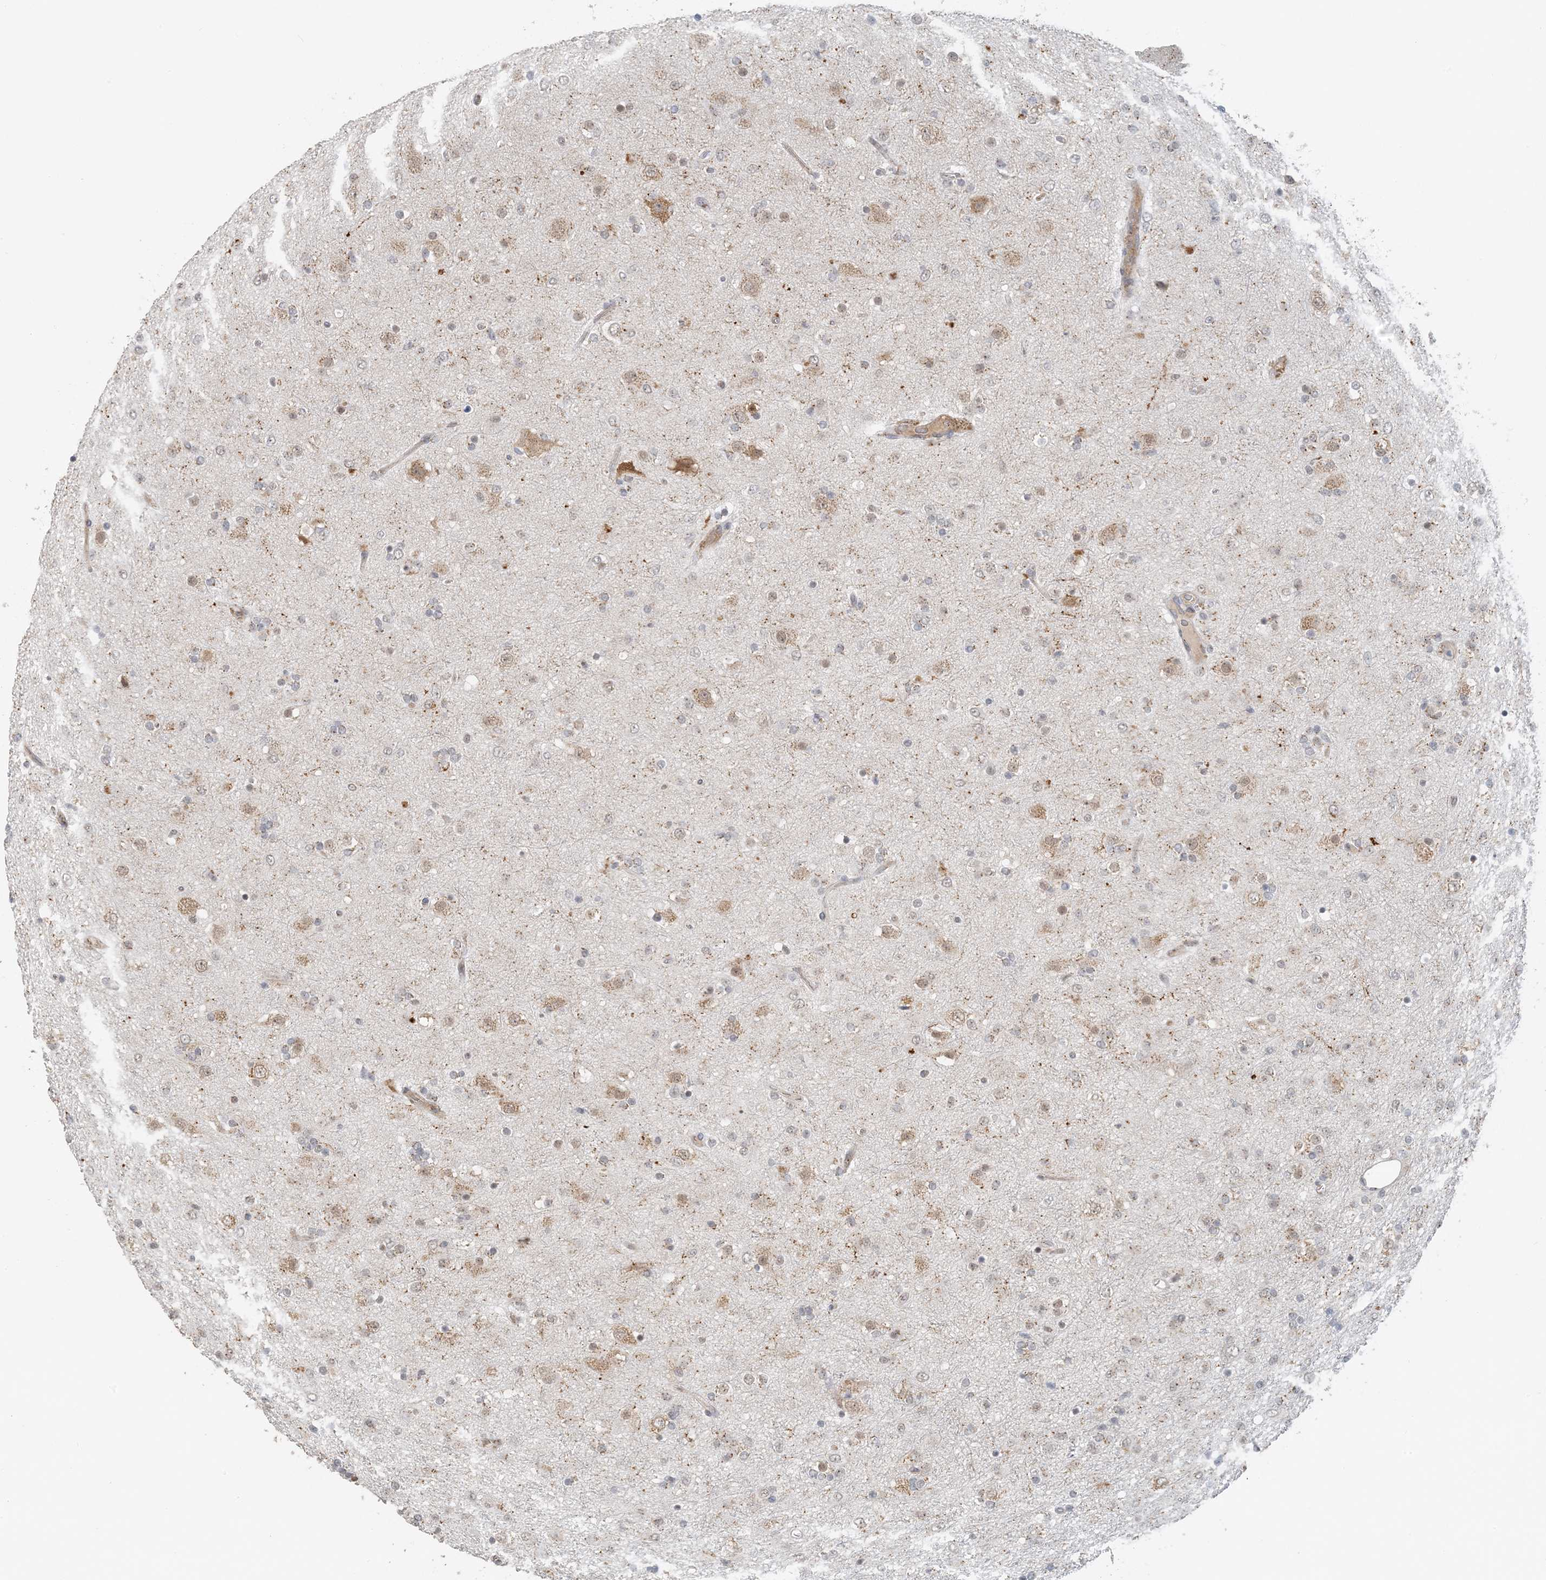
{"staining": {"intensity": "moderate", "quantity": "25%-75%", "location": "cytoplasmic/membranous"}, "tissue": "glioma", "cell_type": "Tumor cells", "image_type": "cancer", "snomed": [{"axis": "morphology", "description": "Glioma, malignant, Low grade"}, {"axis": "topography", "description": "Brain"}], "caption": "Immunohistochemistry photomicrograph of human malignant low-grade glioma stained for a protein (brown), which shows medium levels of moderate cytoplasmic/membranous expression in about 25%-75% of tumor cells.", "gene": "ZCCHC4", "patient": {"sex": "male", "age": 65}}